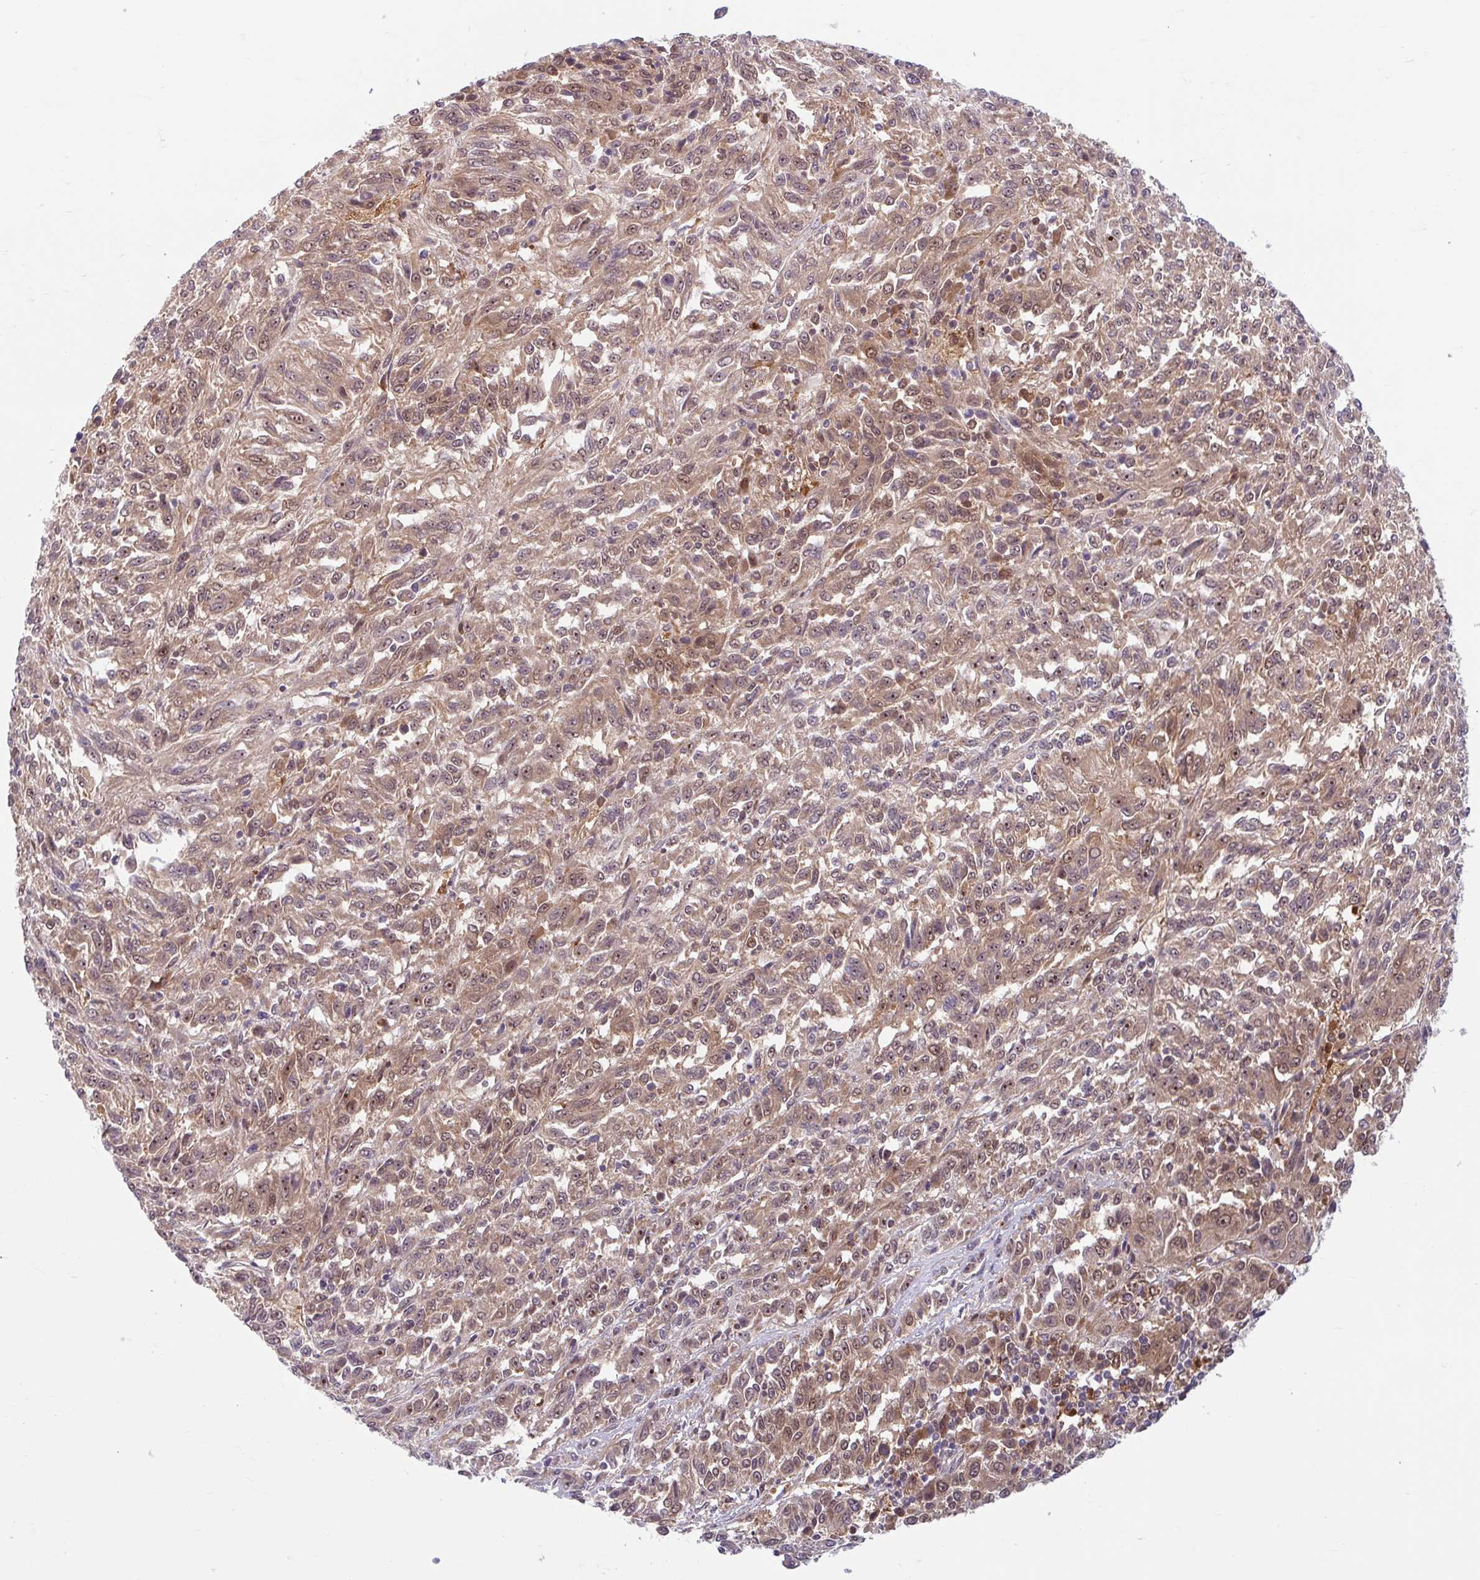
{"staining": {"intensity": "moderate", "quantity": ">75%", "location": "cytoplasmic/membranous,nuclear"}, "tissue": "melanoma", "cell_type": "Tumor cells", "image_type": "cancer", "snomed": [{"axis": "morphology", "description": "Malignant melanoma, Metastatic site"}, {"axis": "topography", "description": "Lung"}], "caption": "Immunohistochemical staining of human melanoma exhibits medium levels of moderate cytoplasmic/membranous and nuclear staining in approximately >75% of tumor cells.", "gene": "HMBS", "patient": {"sex": "male", "age": 64}}